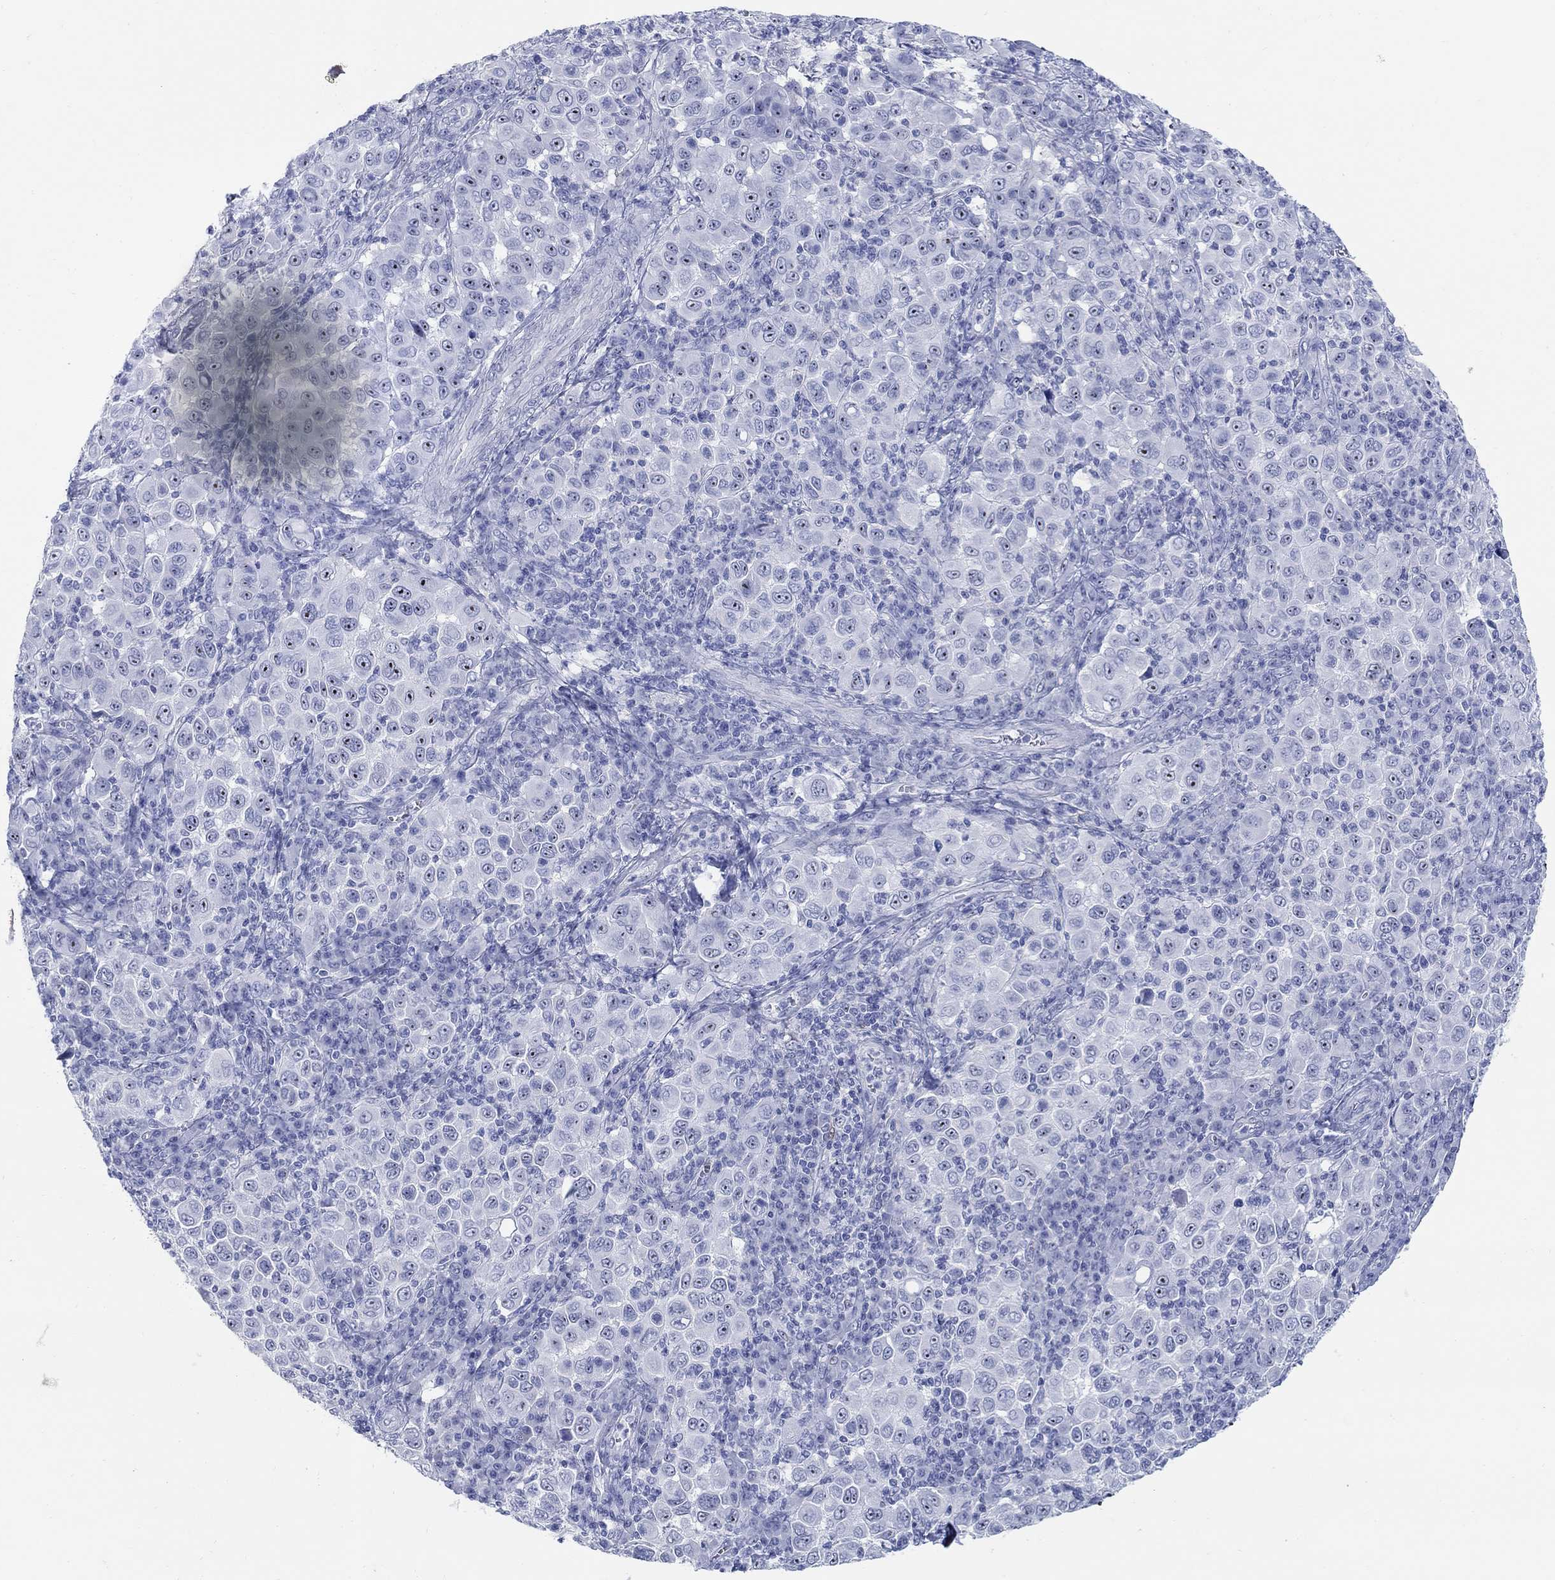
{"staining": {"intensity": "negative", "quantity": "none", "location": "none"}, "tissue": "melanoma", "cell_type": "Tumor cells", "image_type": "cancer", "snomed": [{"axis": "morphology", "description": "Malignant melanoma, NOS"}, {"axis": "topography", "description": "Skin"}], "caption": "Tumor cells show no significant protein positivity in melanoma. The staining is performed using DAB brown chromogen with nuclei counter-stained in using hematoxylin.", "gene": "AKR1C2", "patient": {"sex": "female", "age": 57}}